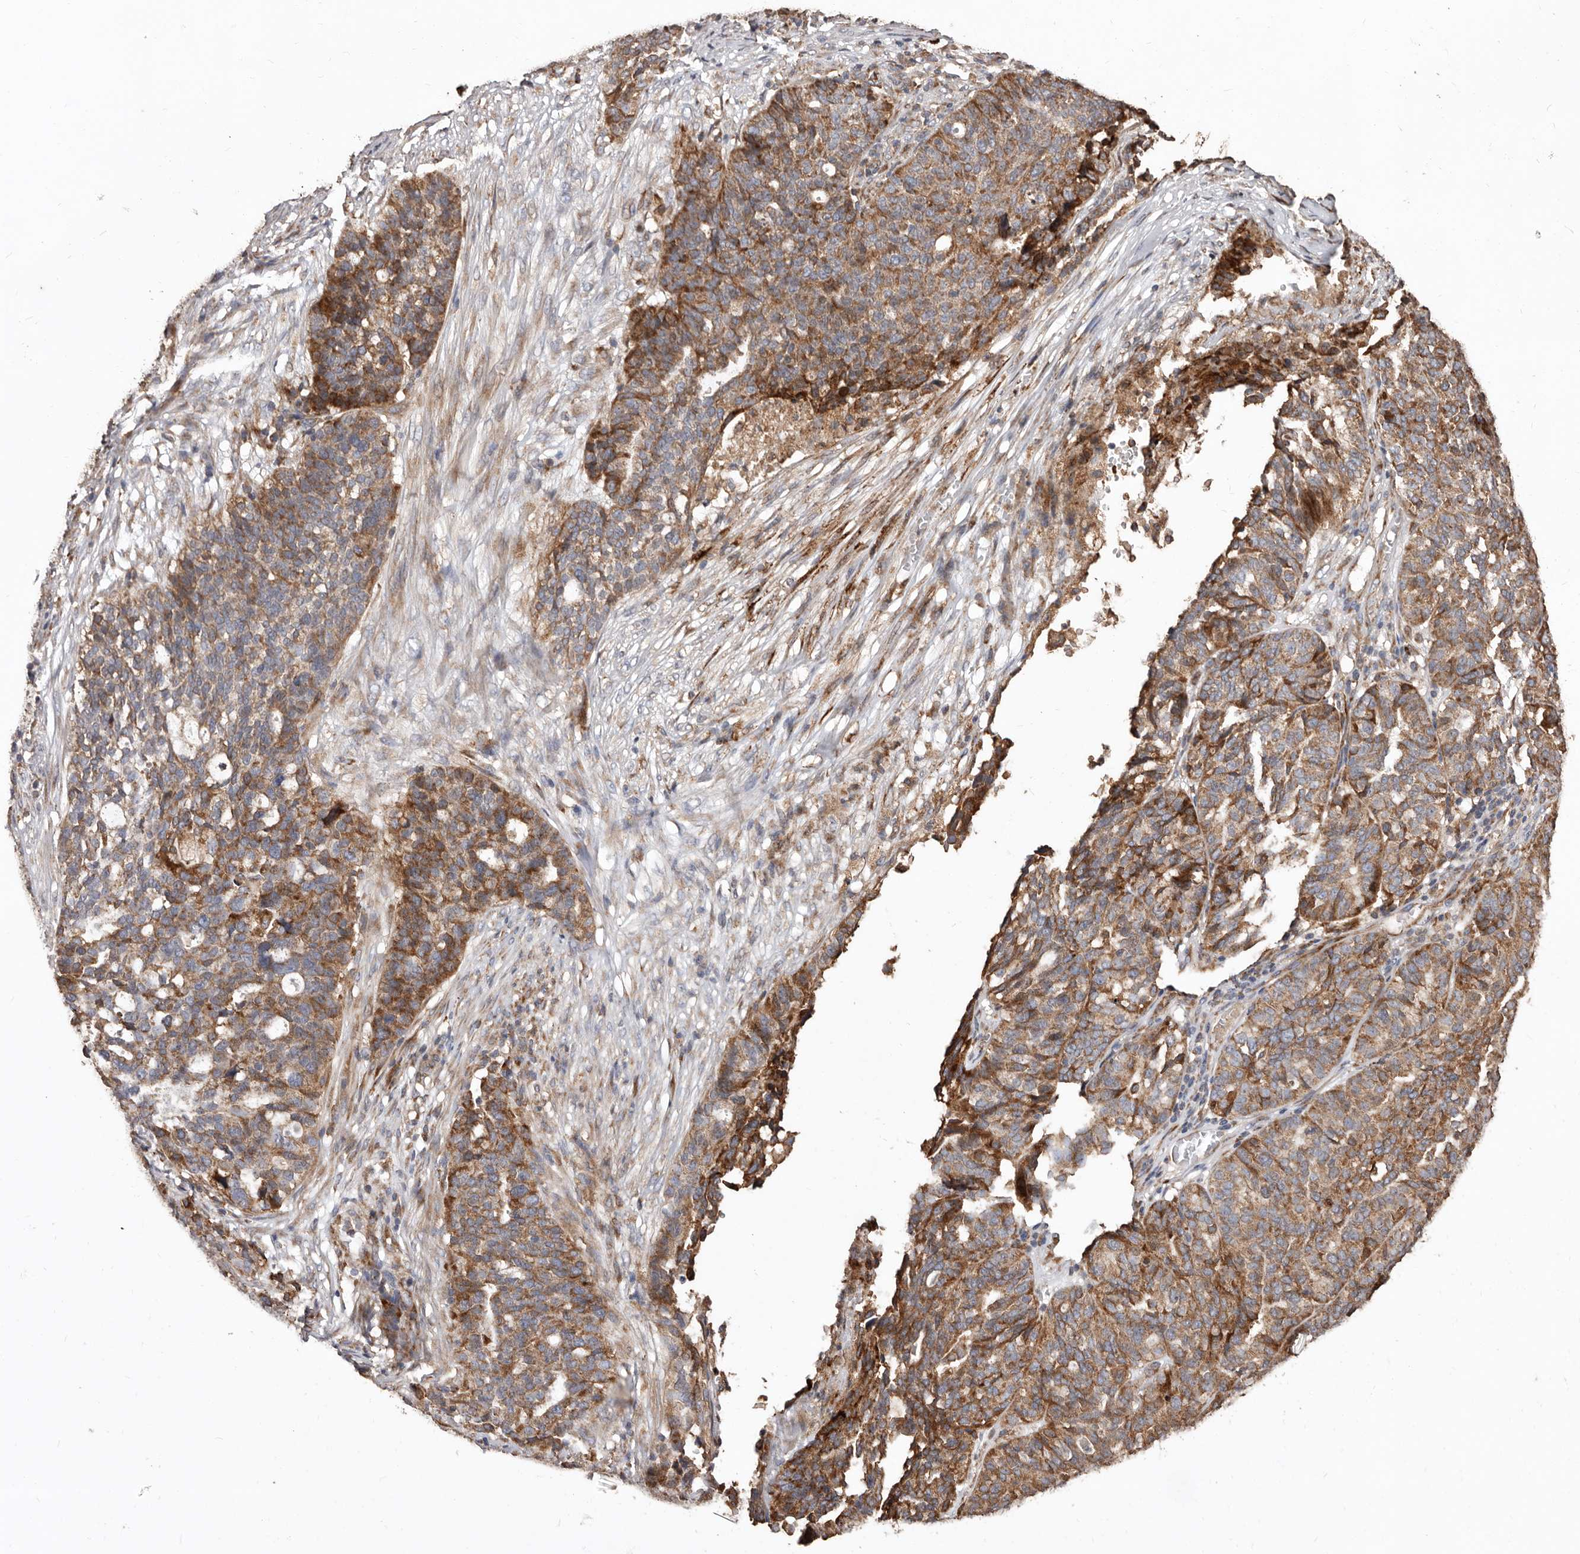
{"staining": {"intensity": "moderate", "quantity": ">75%", "location": "cytoplasmic/membranous"}, "tissue": "ovarian cancer", "cell_type": "Tumor cells", "image_type": "cancer", "snomed": [{"axis": "morphology", "description": "Cystadenocarcinoma, serous, NOS"}, {"axis": "topography", "description": "Ovary"}], "caption": "A brown stain highlights moderate cytoplasmic/membranous positivity of a protein in human ovarian serous cystadenocarcinoma tumor cells. Using DAB (brown) and hematoxylin (blue) stains, captured at high magnification using brightfield microscopy.", "gene": "STEAP2", "patient": {"sex": "female", "age": 59}}